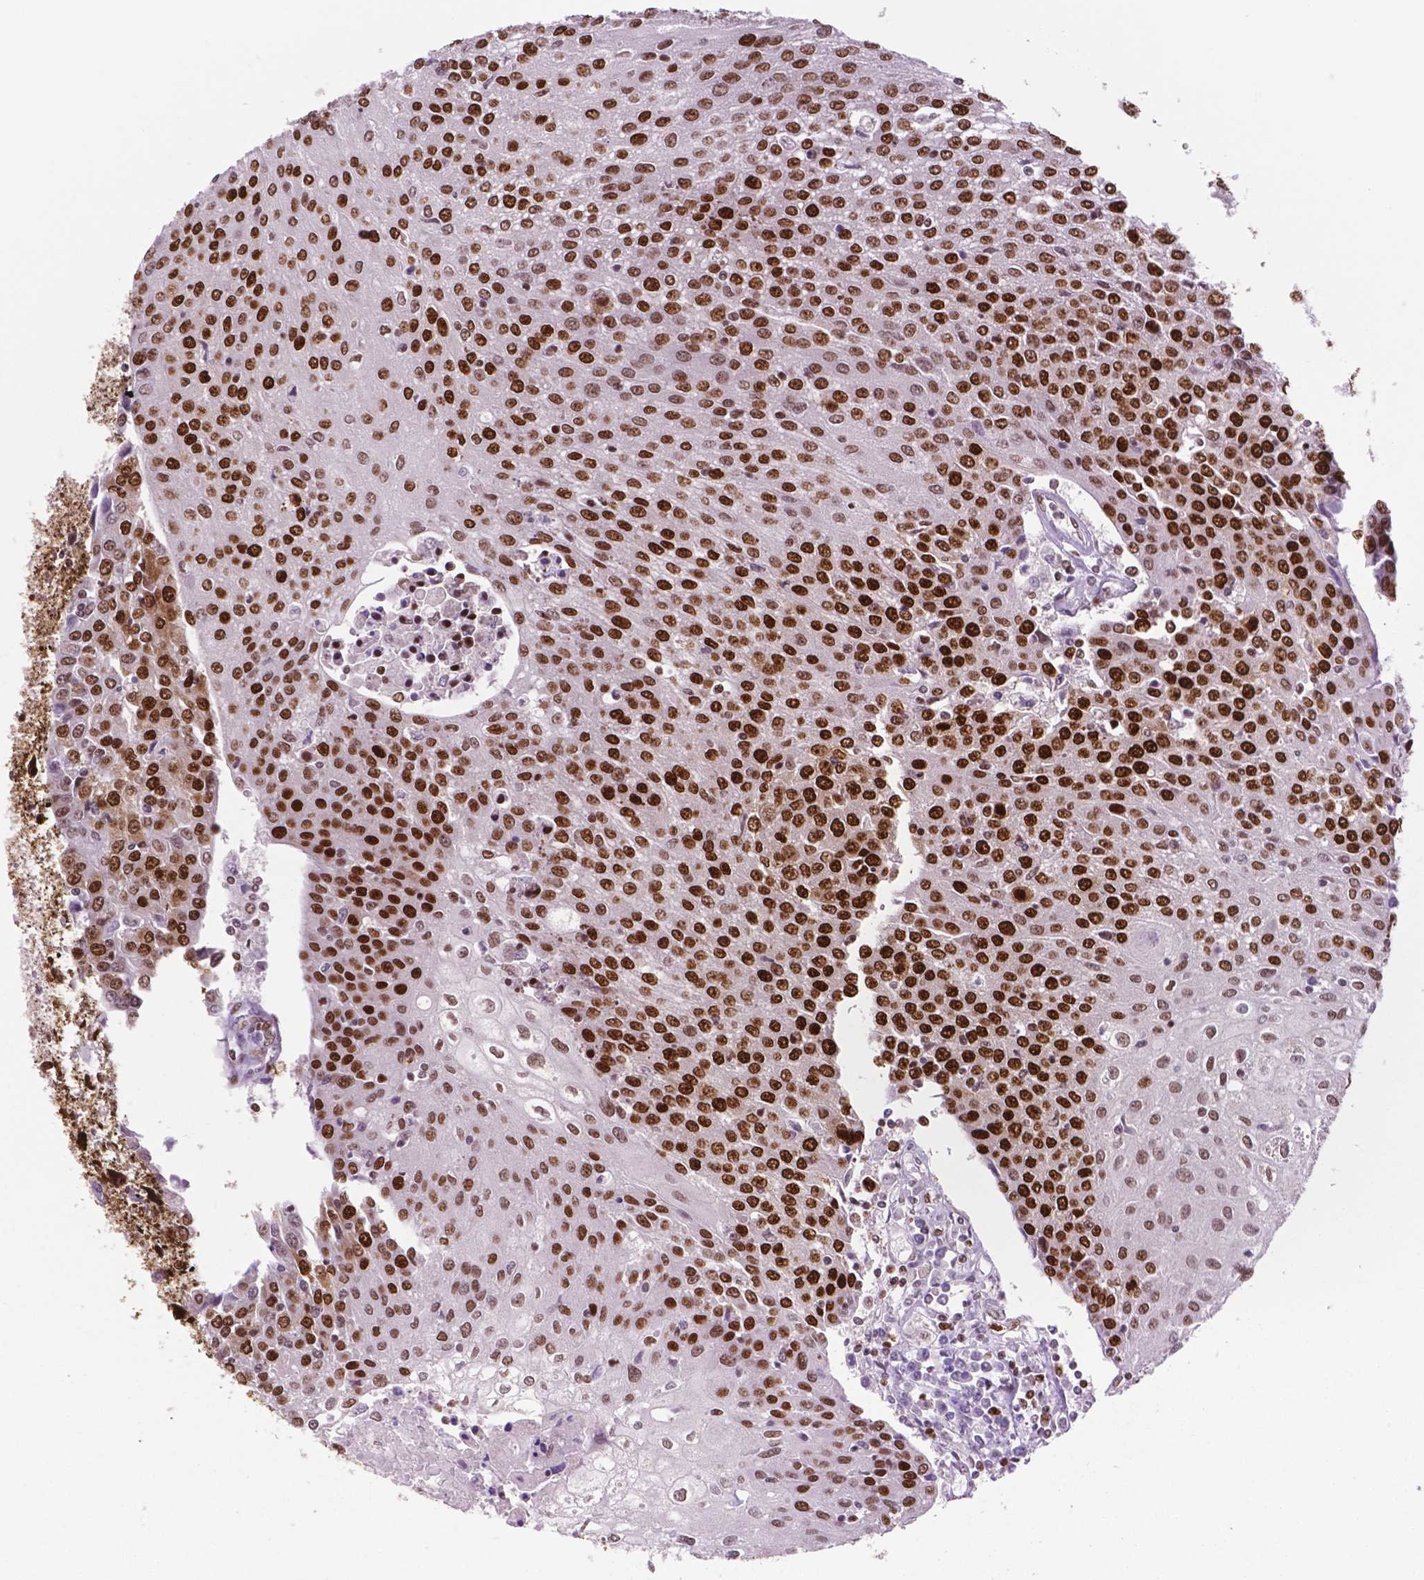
{"staining": {"intensity": "strong", "quantity": ">75%", "location": "nuclear"}, "tissue": "urothelial cancer", "cell_type": "Tumor cells", "image_type": "cancer", "snomed": [{"axis": "morphology", "description": "Urothelial carcinoma, High grade"}, {"axis": "topography", "description": "Urinary bladder"}], "caption": "Protein expression analysis of human urothelial cancer reveals strong nuclear expression in approximately >75% of tumor cells.", "gene": "MSH6", "patient": {"sex": "female", "age": 85}}